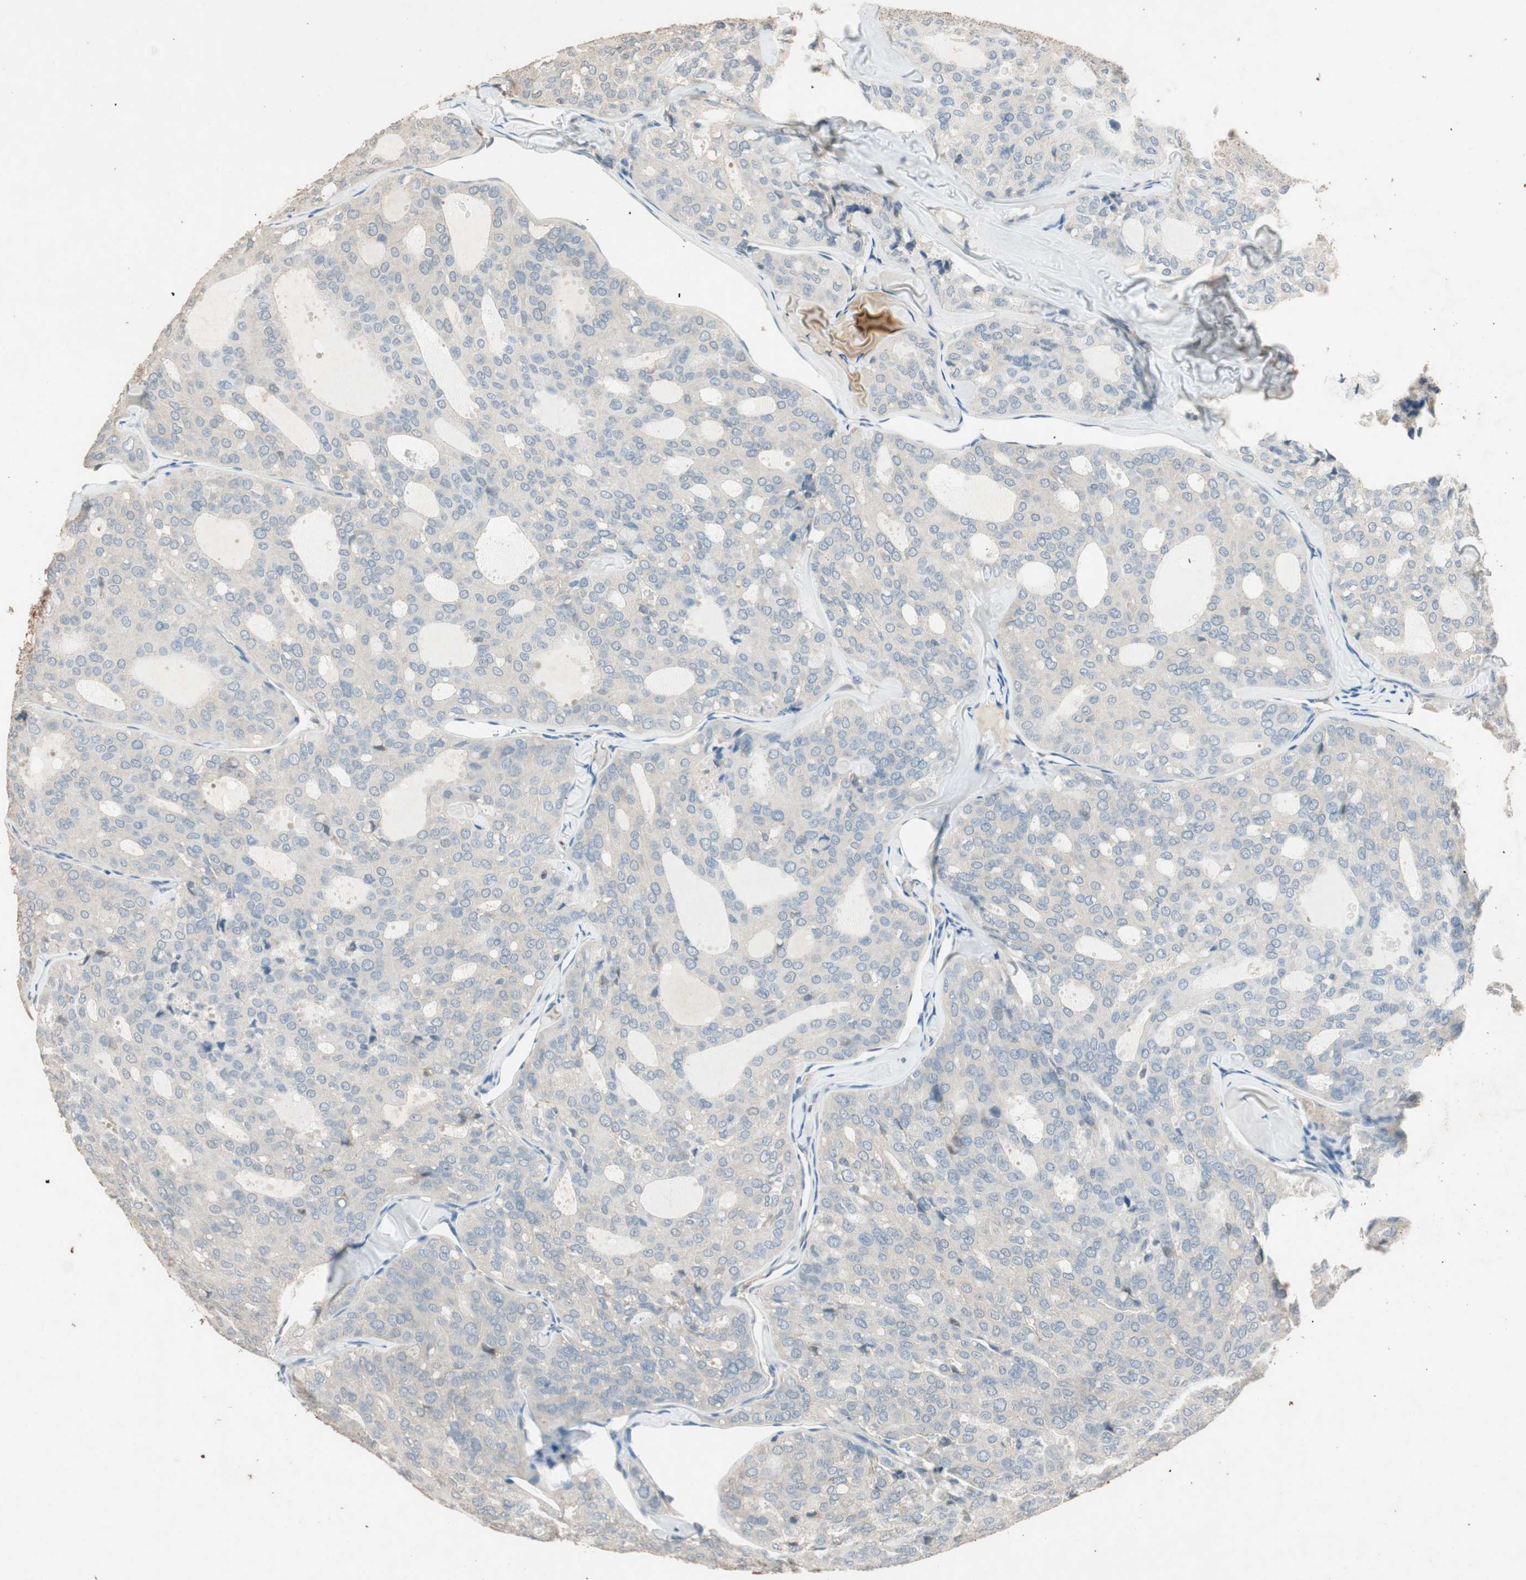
{"staining": {"intensity": "negative", "quantity": "none", "location": "none"}, "tissue": "thyroid cancer", "cell_type": "Tumor cells", "image_type": "cancer", "snomed": [{"axis": "morphology", "description": "Follicular adenoma carcinoma, NOS"}, {"axis": "topography", "description": "Thyroid gland"}], "caption": "This is an IHC histopathology image of human thyroid cancer. There is no expression in tumor cells.", "gene": "SERPINB5", "patient": {"sex": "male", "age": 75}}